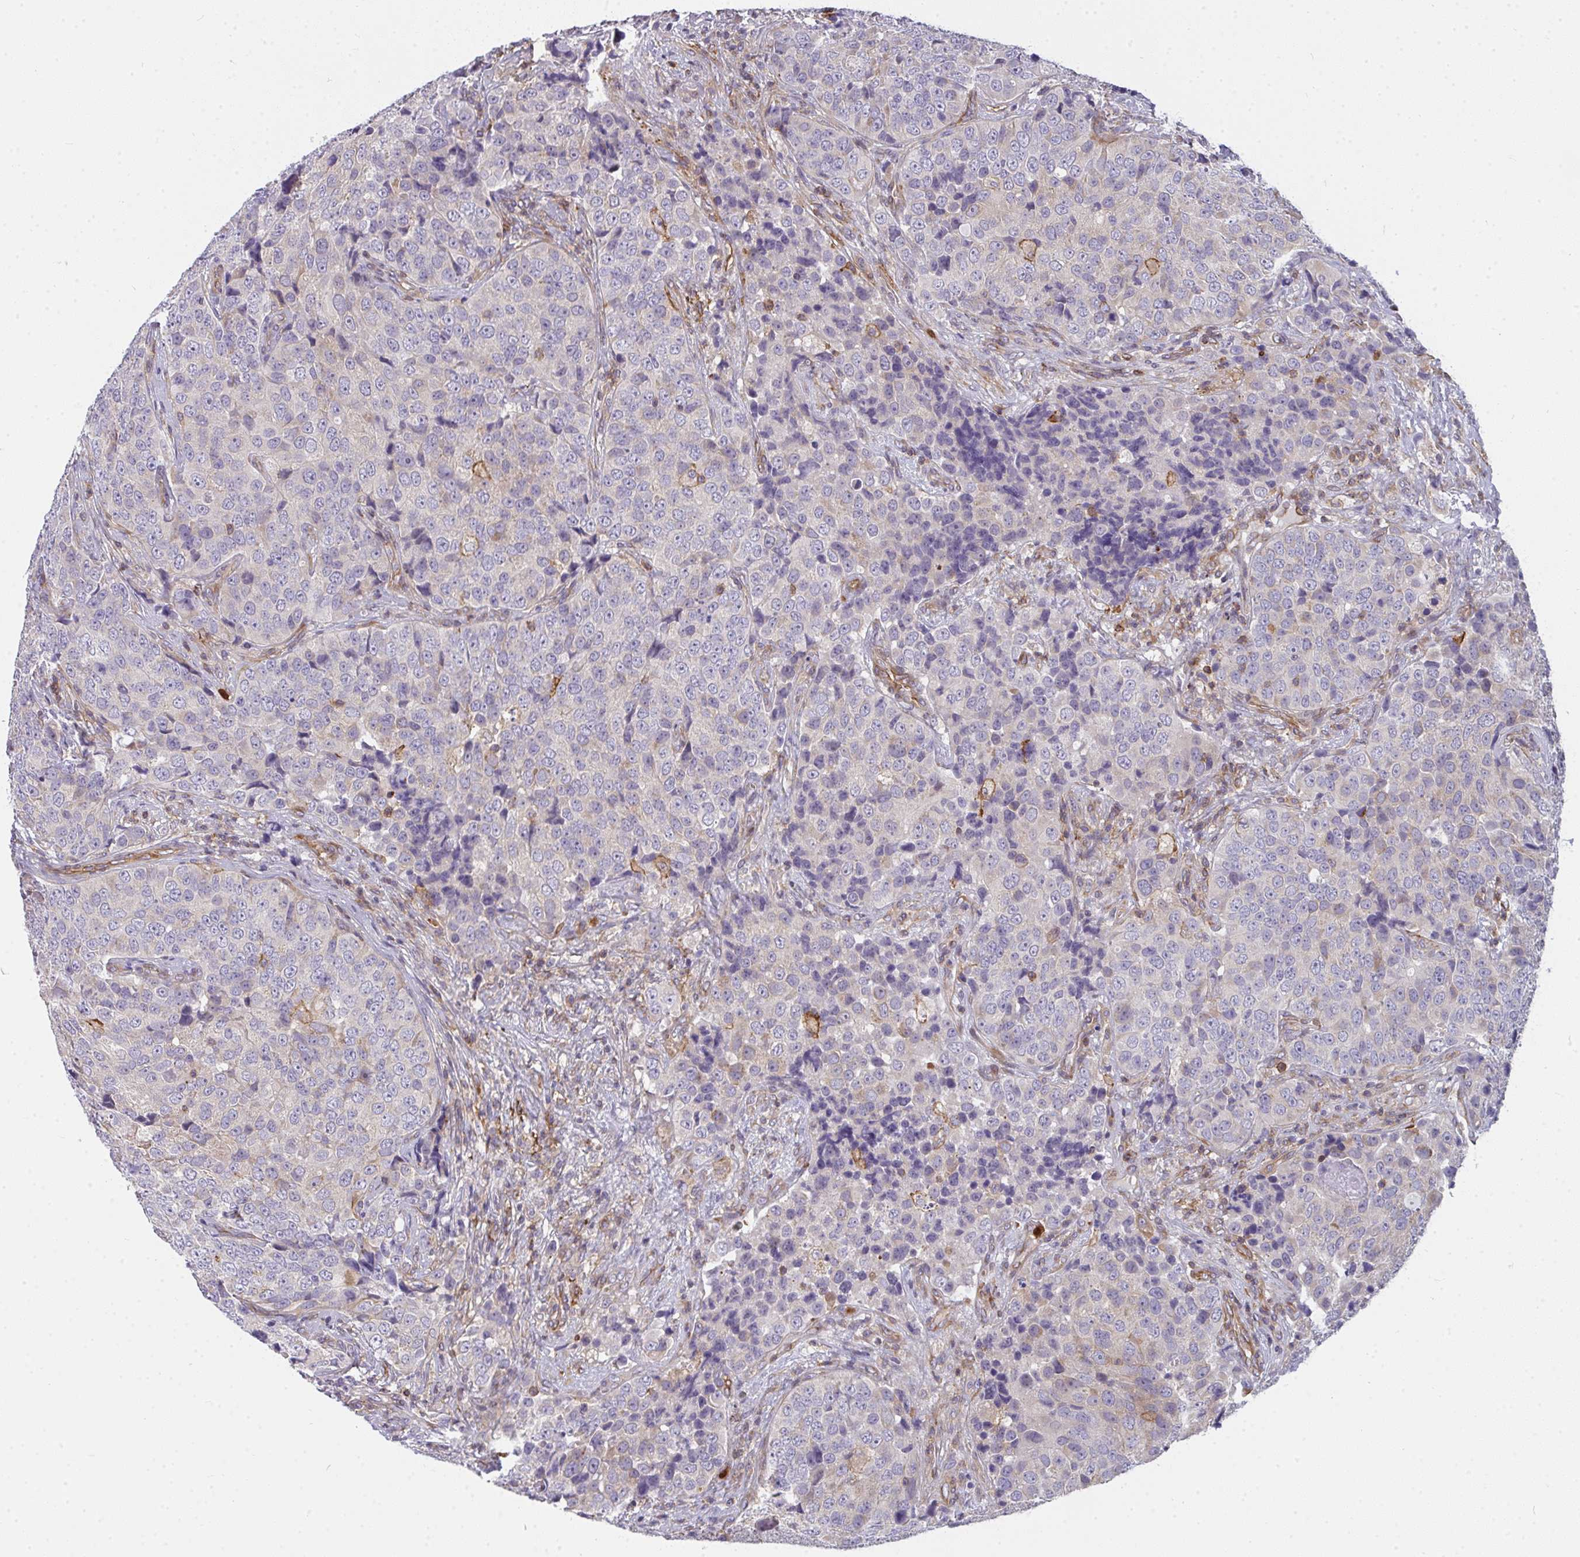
{"staining": {"intensity": "negative", "quantity": "none", "location": "none"}, "tissue": "urothelial cancer", "cell_type": "Tumor cells", "image_type": "cancer", "snomed": [{"axis": "morphology", "description": "Urothelial carcinoma, NOS"}, {"axis": "topography", "description": "Urinary bladder"}], "caption": "IHC micrograph of urothelial cancer stained for a protein (brown), which reveals no positivity in tumor cells.", "gene": "CSF3R", "patient": {"sex": "male", "age": 52}}